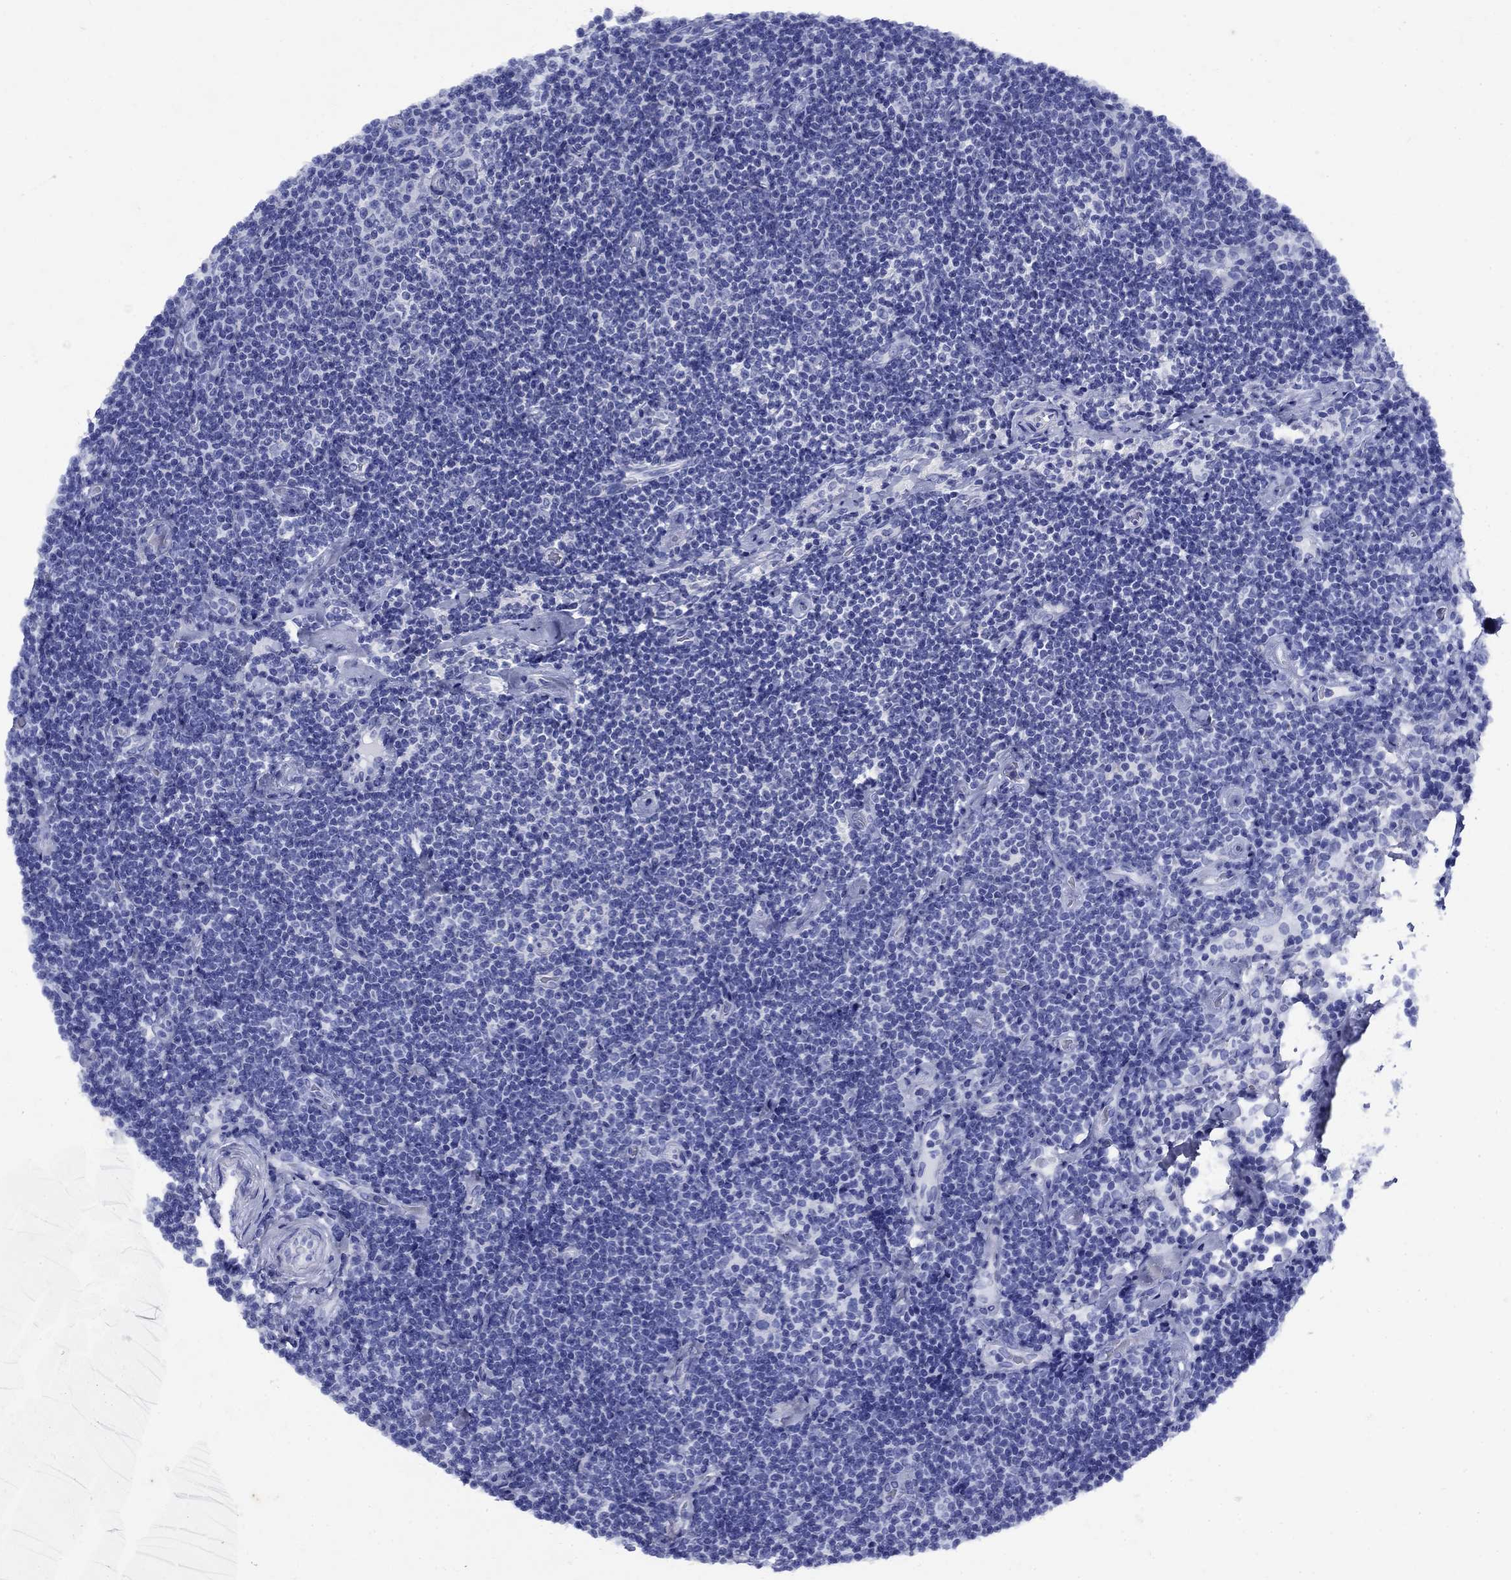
{"staining": {"intensity": "negative", "quantity": "none", "location": "none"}, "tissue": "lymphoma", "cell_type": "Tumor cells", "image_type": "cancer", "snomed": [{"axis": "morphology", "description": "Malignant lymphoma, non-Hodgkin's type, Low grade"}, {"axis": "topography", "description": "Lymph node"}], "caption": "The immunohistochemistry (IHC) image has no significant expression in tumor cells of low-grade malignant lymphoma, non-Hodgkin's type tissue. (Immunohistochemistry (ihc), brightfield microscopy, high magnification).", "gene": "CD1A", "patient": {"sex": "male", "age": 81}}